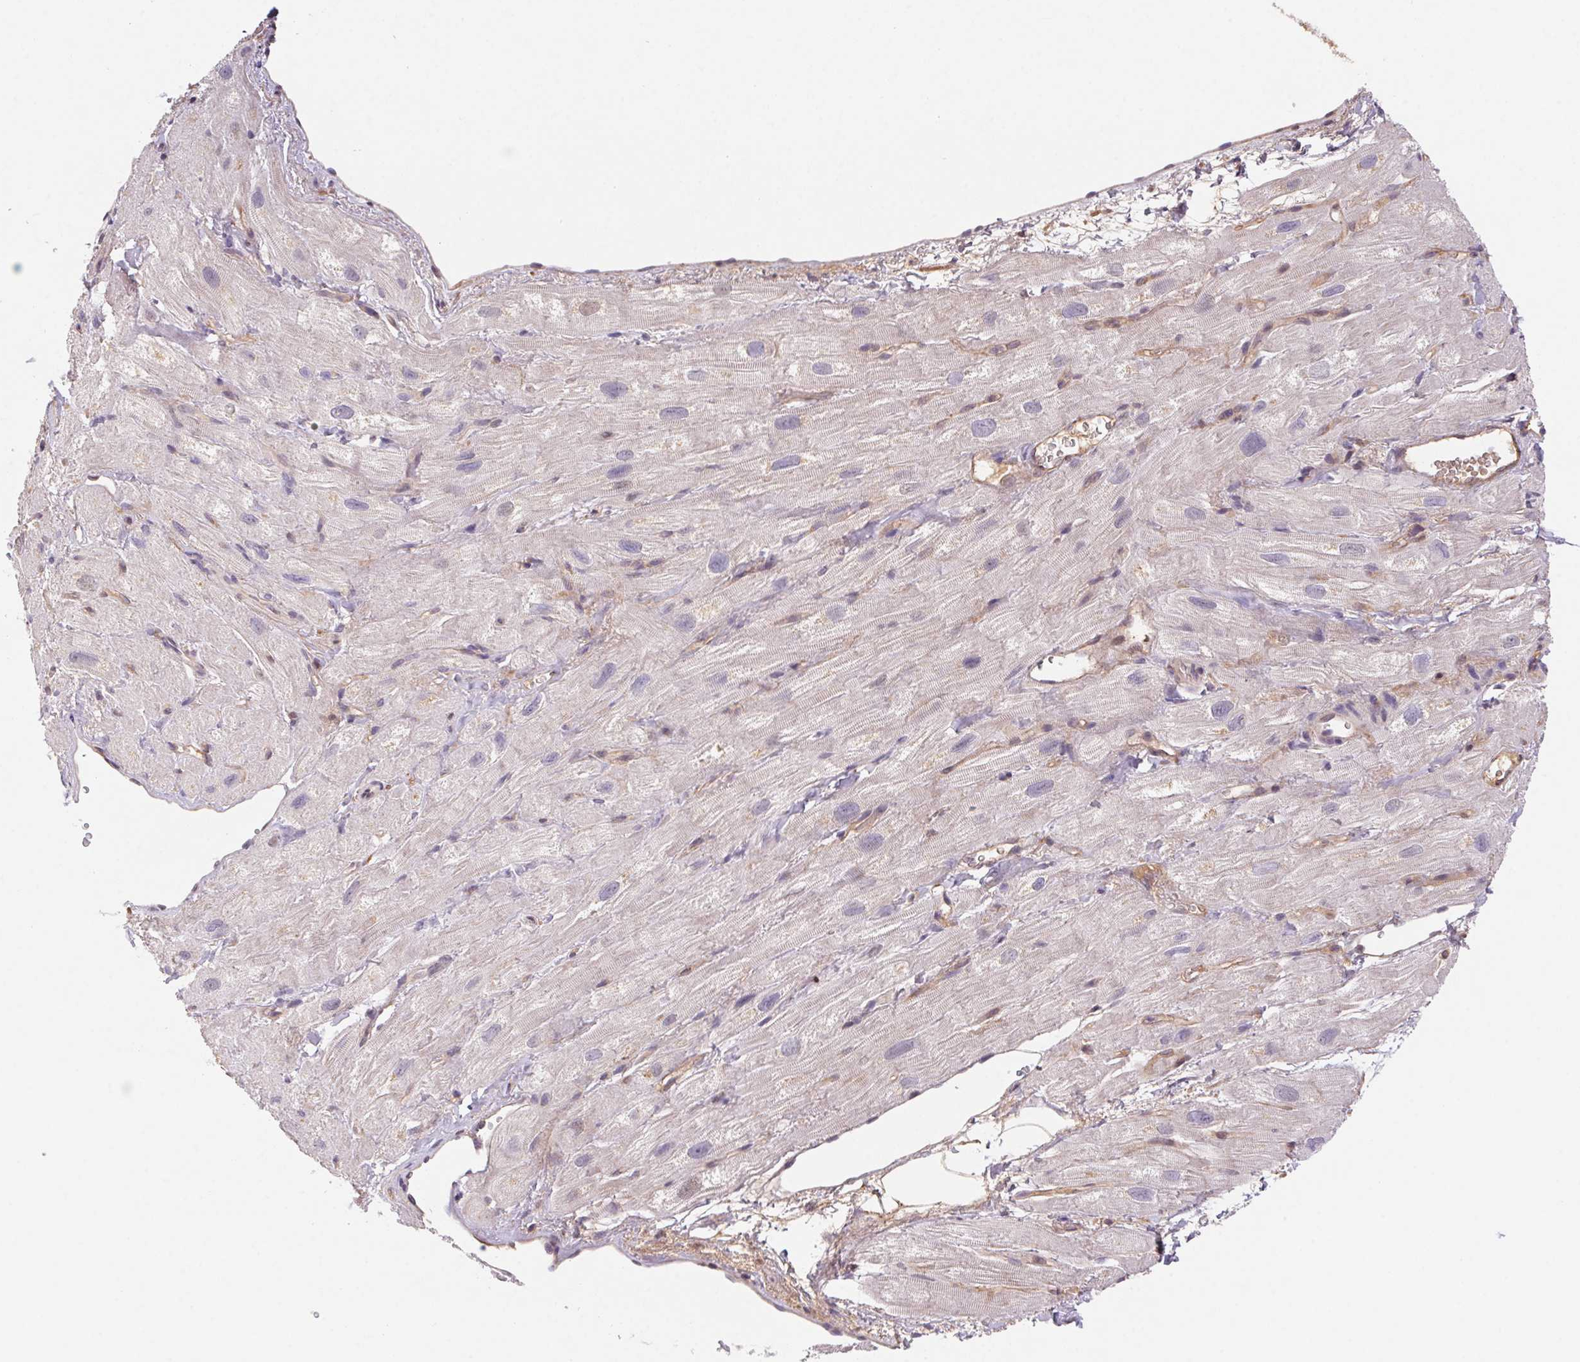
{"staining": {"intensity": "negative", "quantity": "none", "location": "none"}, "tissue": "heart muscle", "cell_type": "Cardiomyocytes", "image_type": "normal", "snomed": [{"axis": "morphology", "description": "Normal tissue, NOS"}, {"axis": "topography", "description": "Heart"}], "caption": "An IHC photomicrograph of benign heart muscle is shown. There is no staining in cardiomyocytes of heart muscle.", "gene": "SLC52A2", "patient": {"sex": "female", "age": 62}}